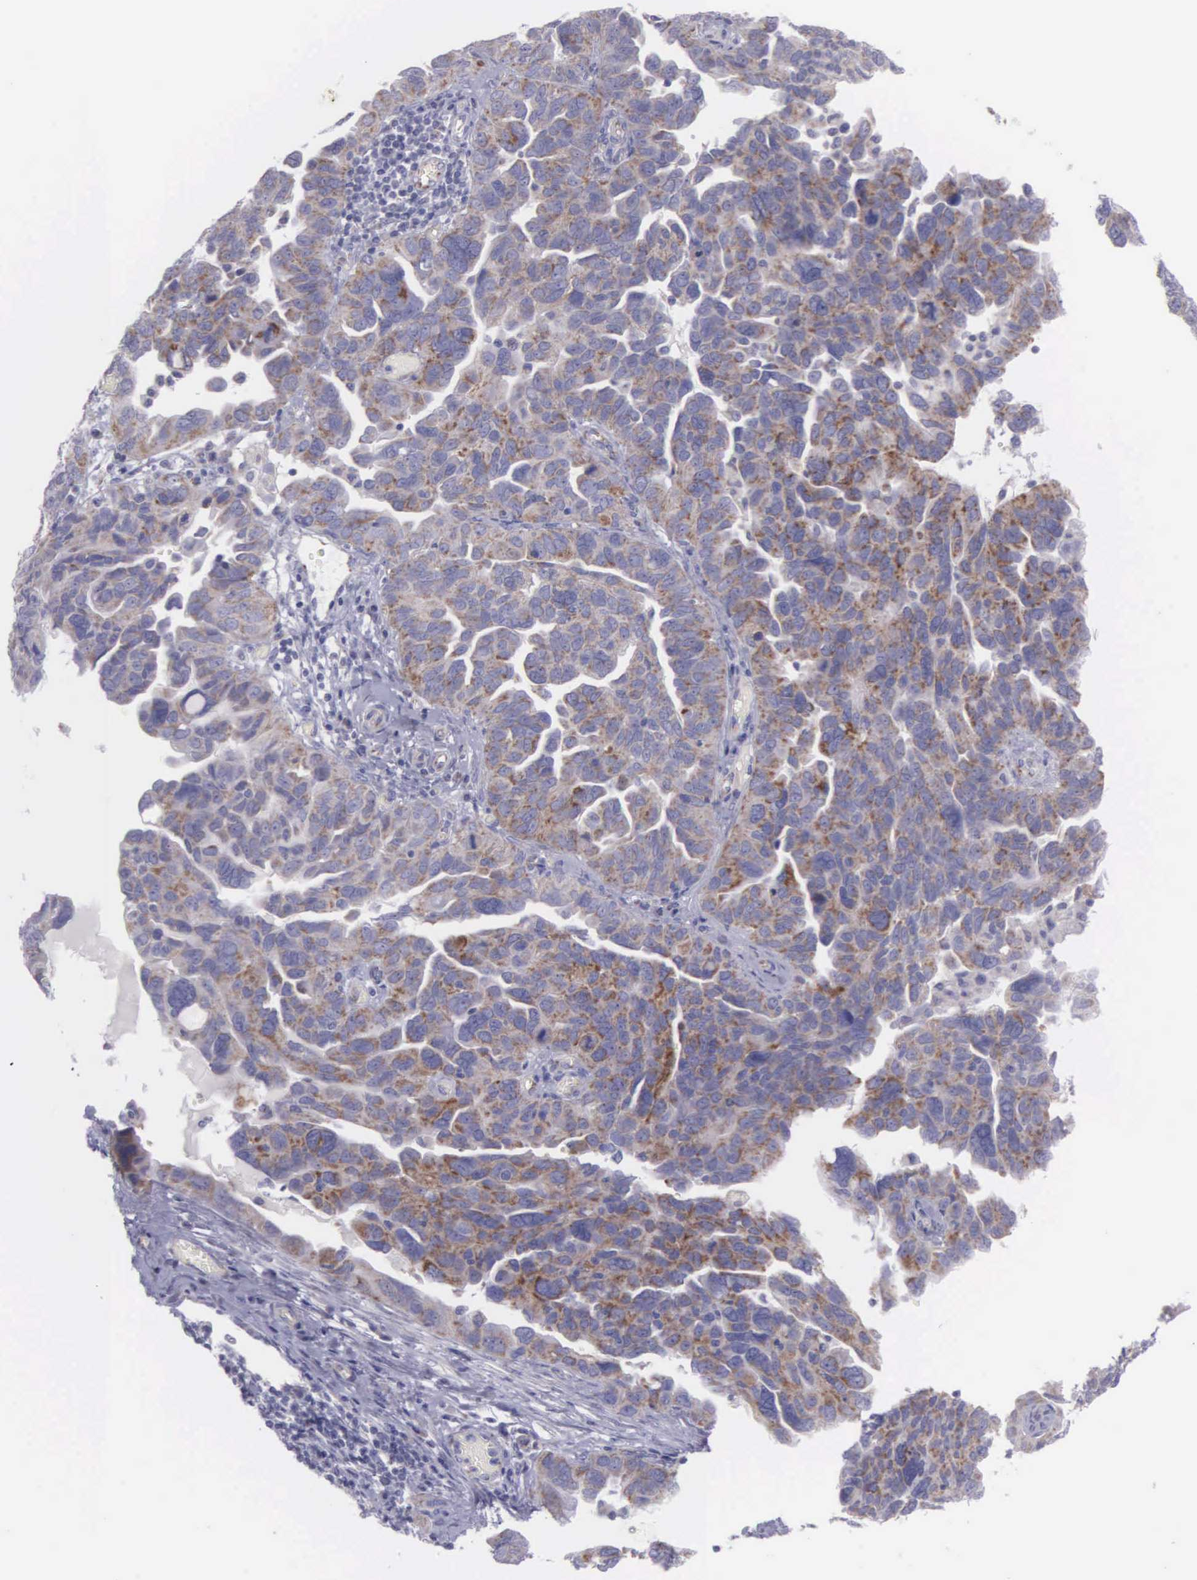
{"staining": {"intensity": "weak", "quantity": "25%-75%", "location": "cytoplasmic/membranous"}, "tissue": "ovarian cancer", "cell_type": "Tumor cells", "image_type": "cancer", "snomed": [{"axis": "morphology", "description": "Cystadenocarcinoma, serous, NOS"}, {"axis": "topography", "description": "Ovary"}], "caption": "Immunohistochemical staining of human ovarian cancer (serous cystadenocarcinoma) shows weak cytoplasmic/membranous protein staining in approximately 25%-75% of tumor cells.", "gene": "SYNJ2BP", "patient": {"sex": "female", "age": 64}}